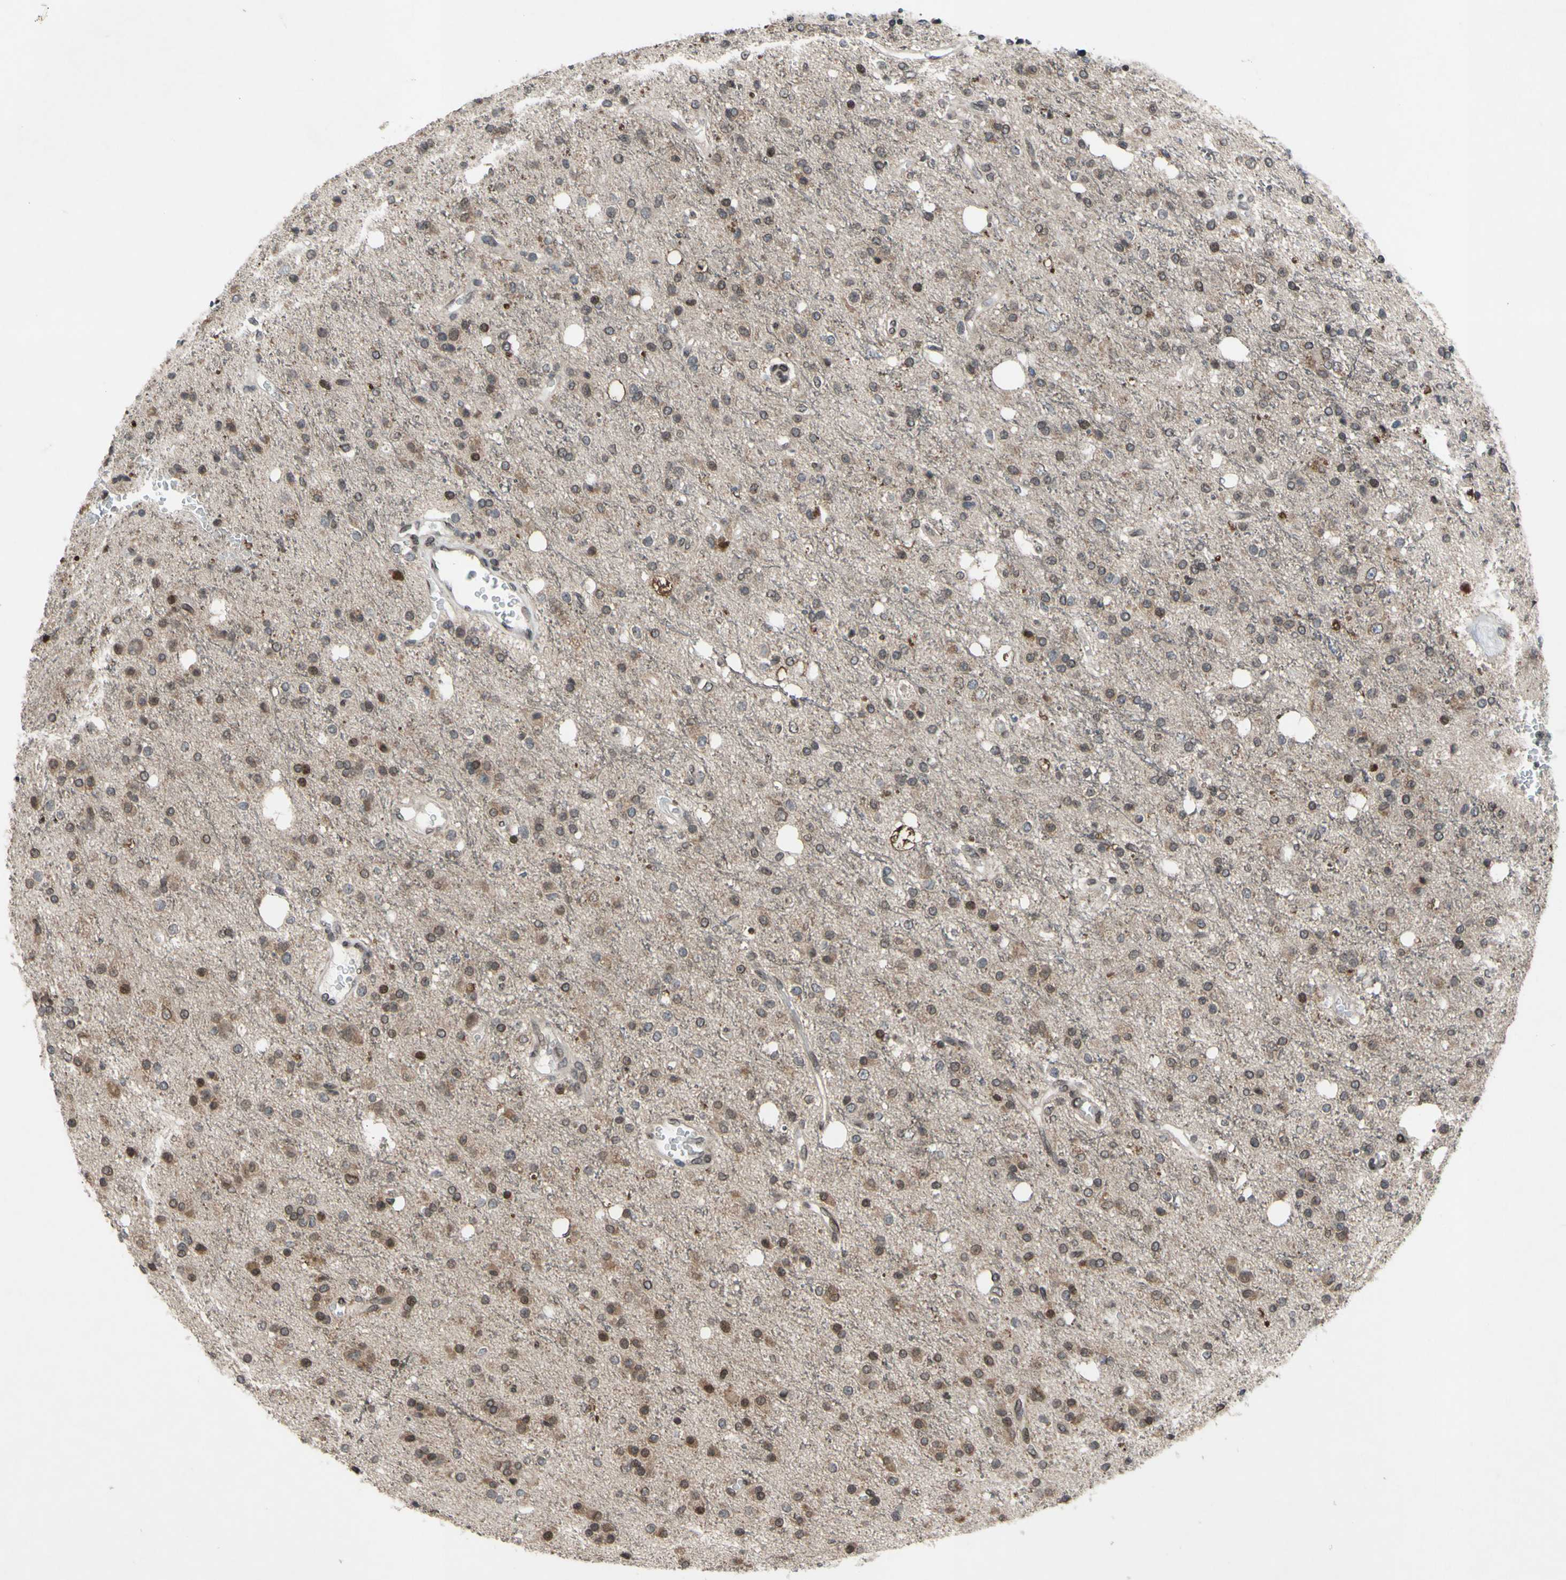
{"staining": {"intensity": "strong", "quantity": "<25%", "location": "cytoplasmic/membranous,nuclear"}, "tissue": "glioma", "cell_type": "Tumor cells", "image_type": "cancer", "snomed": [{"axis": "morphology", "description": "Glioma, malignant, High grade"}, {"axis": "topography", "description": "Brain"}], "caption": "A high-resolution image shows immunohistochemistry staining of glioma, which demonstrates strong cytoplasmic/membranous and nuclear positivity in about <25% of tumor cells.", "gene": "XPO1", "patient": {"sex": "male", "age": 47}}